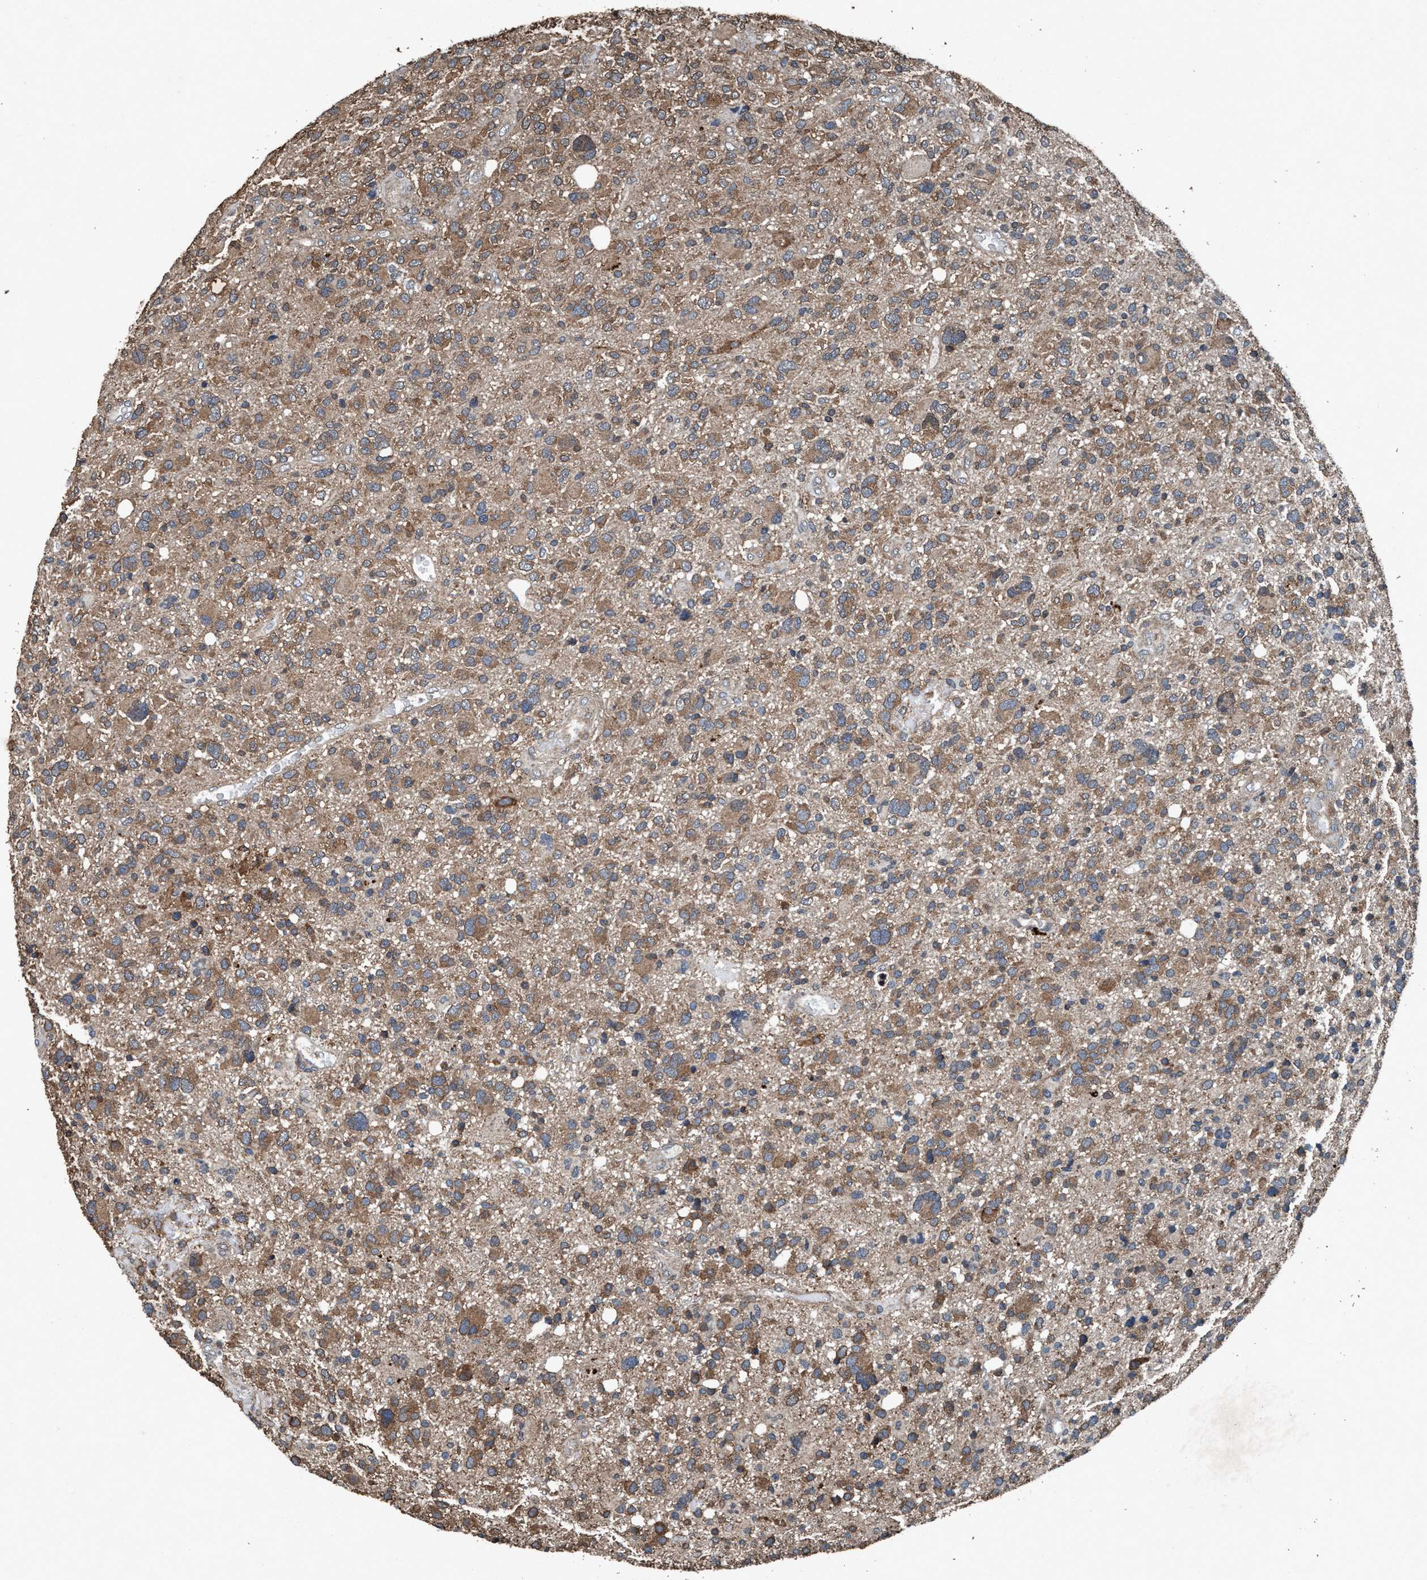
{"staining": {"intensity": "moderate", "quantity": ">75%", "location": "cytoplasmic/membranous"}, "tissue": "glioma", "cell_type": "Tumor cells", "image_type": "cancer", "snomed": [{"axis": "morphology", "description": "Glioma, malignant, High grade"}, {"axis": "topography", "description": "Brain"}], "caption": "Glioma stained with a brown dye displays moderate cytoplasmic/membranous positive positivity in approximately >75% of tumor cells.", "gene": "AKT1S1", "patient": {"sex": "male", "age": 48}}